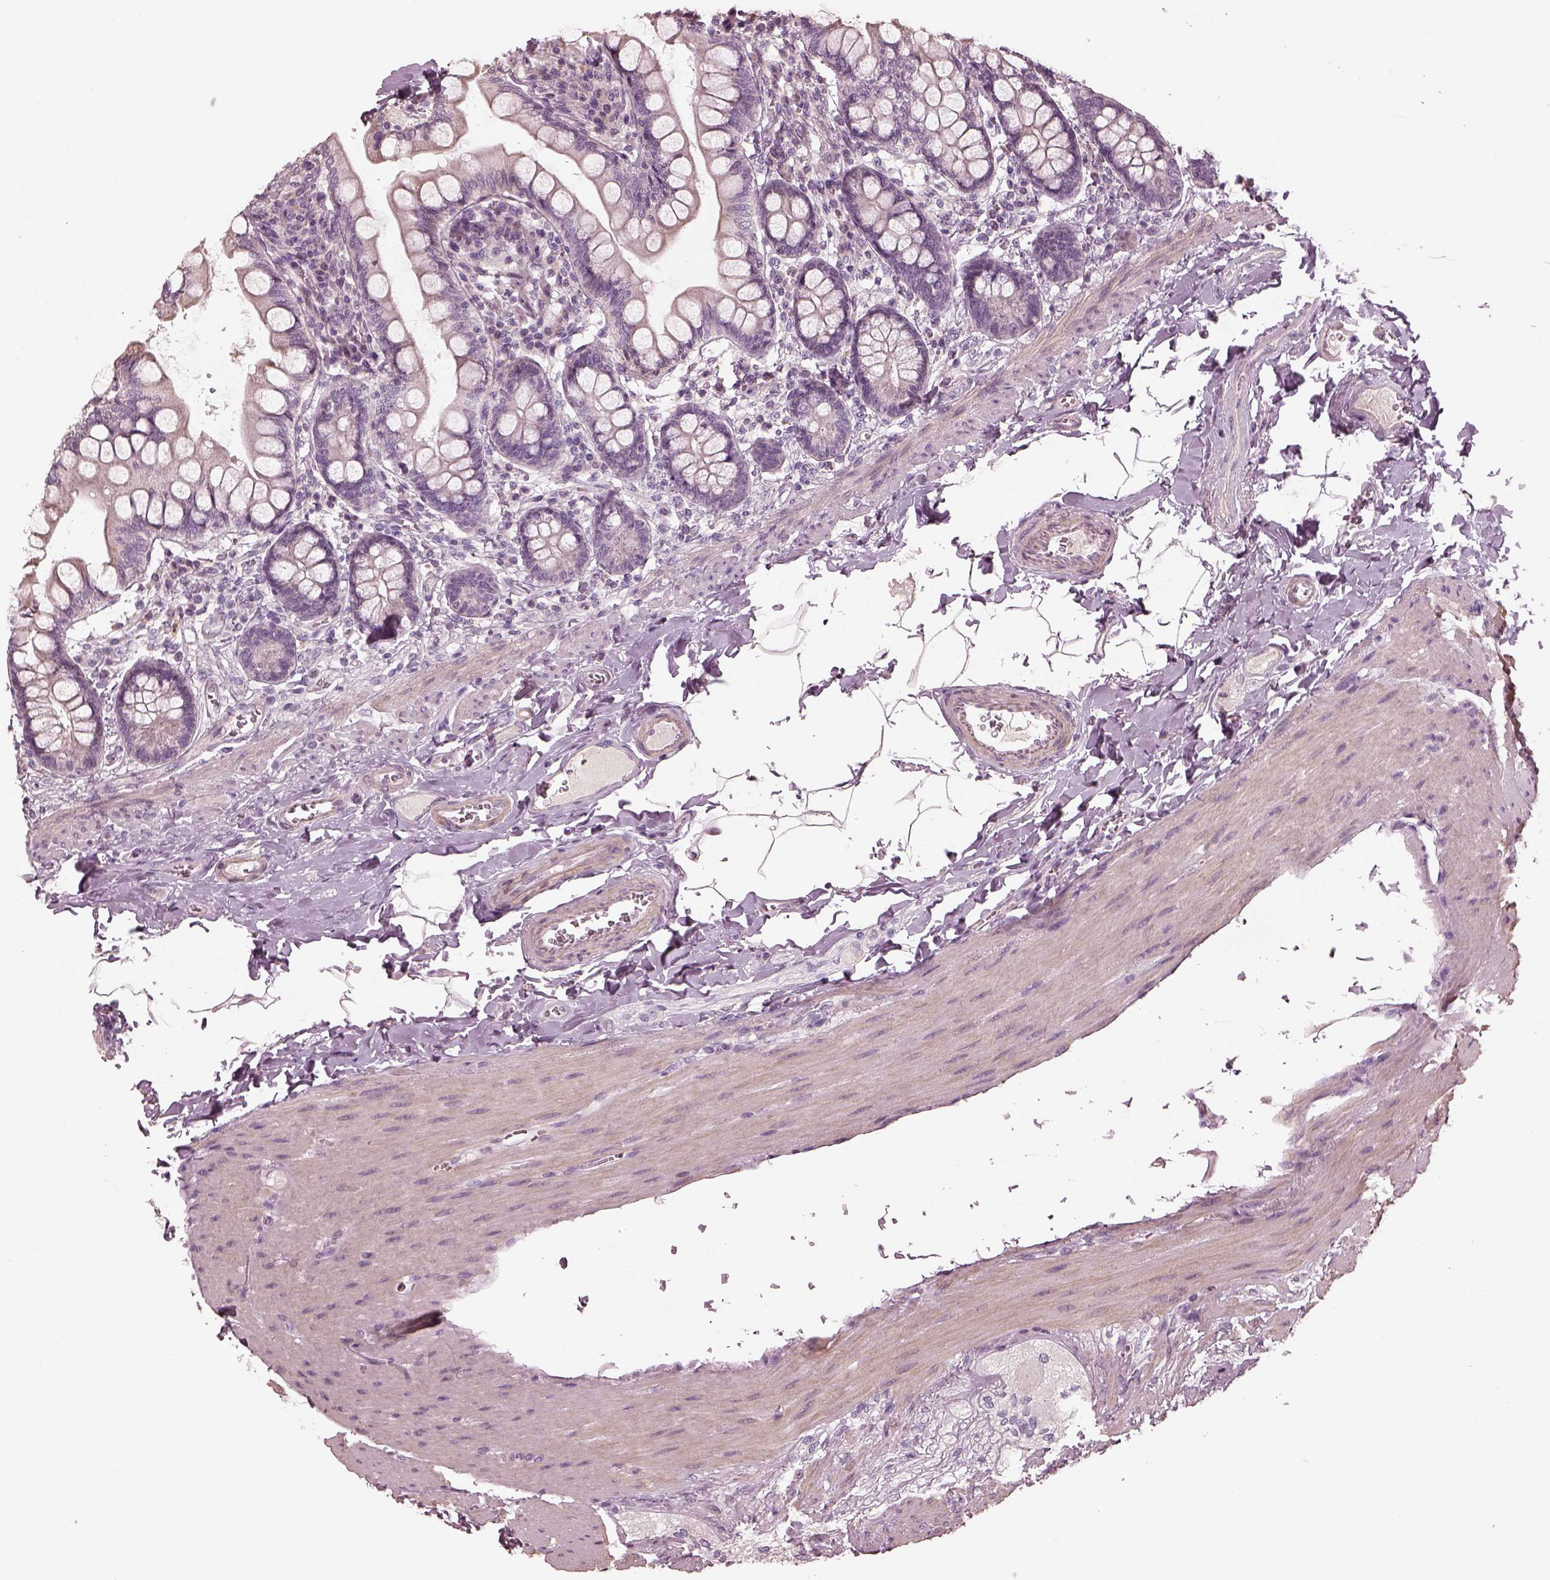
{"staining": {"intensity": "negative", "quantity": "none", "location": "none"}, "tissue": "small intestine", "cell_type": "Glandular cells", "image_type": "normal", "snomed": [{"axis": "morphology", "description": "Normal tissue, NOS"}, {"axis": "topography", "description": "Small intestine"}], "caption": "Protein analysis of unremarkable small intestine shows no significant positivity in glandular cells. (IHC, brightfield microscopy, high magnification).", "gene": "OPTC", "patient": {"sex": "female", "age": 56}}